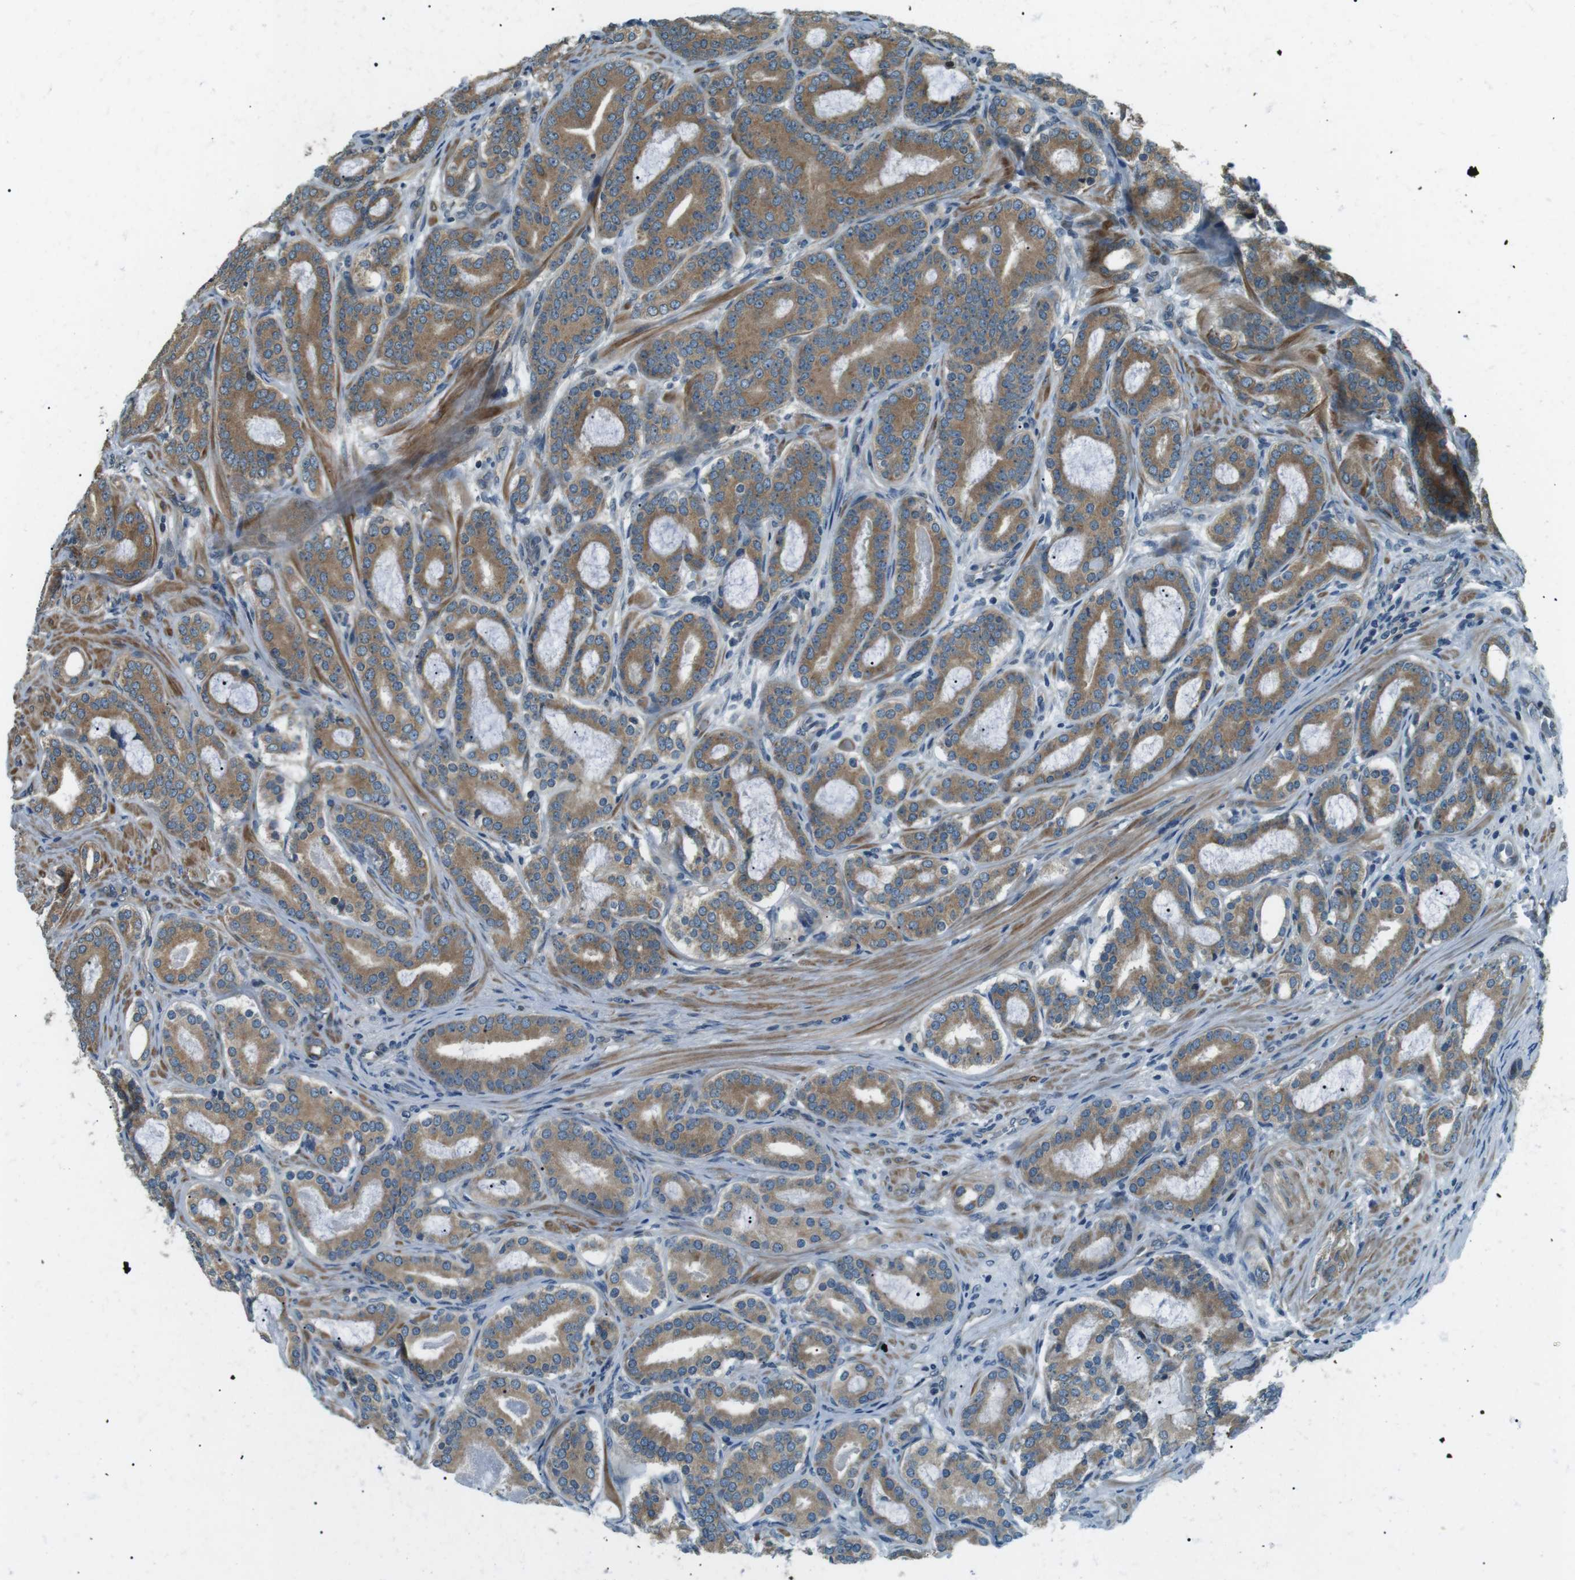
{"staining": {"intensity": "moderate", "quantity": ">75%", "location": "cytoplasmic/membranous"}, "tissue": "prostate cancer", "cell_type": "Tumor cells", "image_type": "cancer", "snomed": [{"axis": "morphology", "description": "Adenocarcinoma, High grade"}, {"axis": "topography", "description": "Prostate"}], "caption": "High-magnification brightfield microscopy of high-grade adenocarcinoma (prostate) stained with DAB (brown) and counterstained with hematoxylin (blue). tumor cells exhibit moderate cytoplasmic/membranous positivity is identified in approximately>75% of cells.", "gene": "TMEM74", "patient": {"sex": "male", "age": 60}}